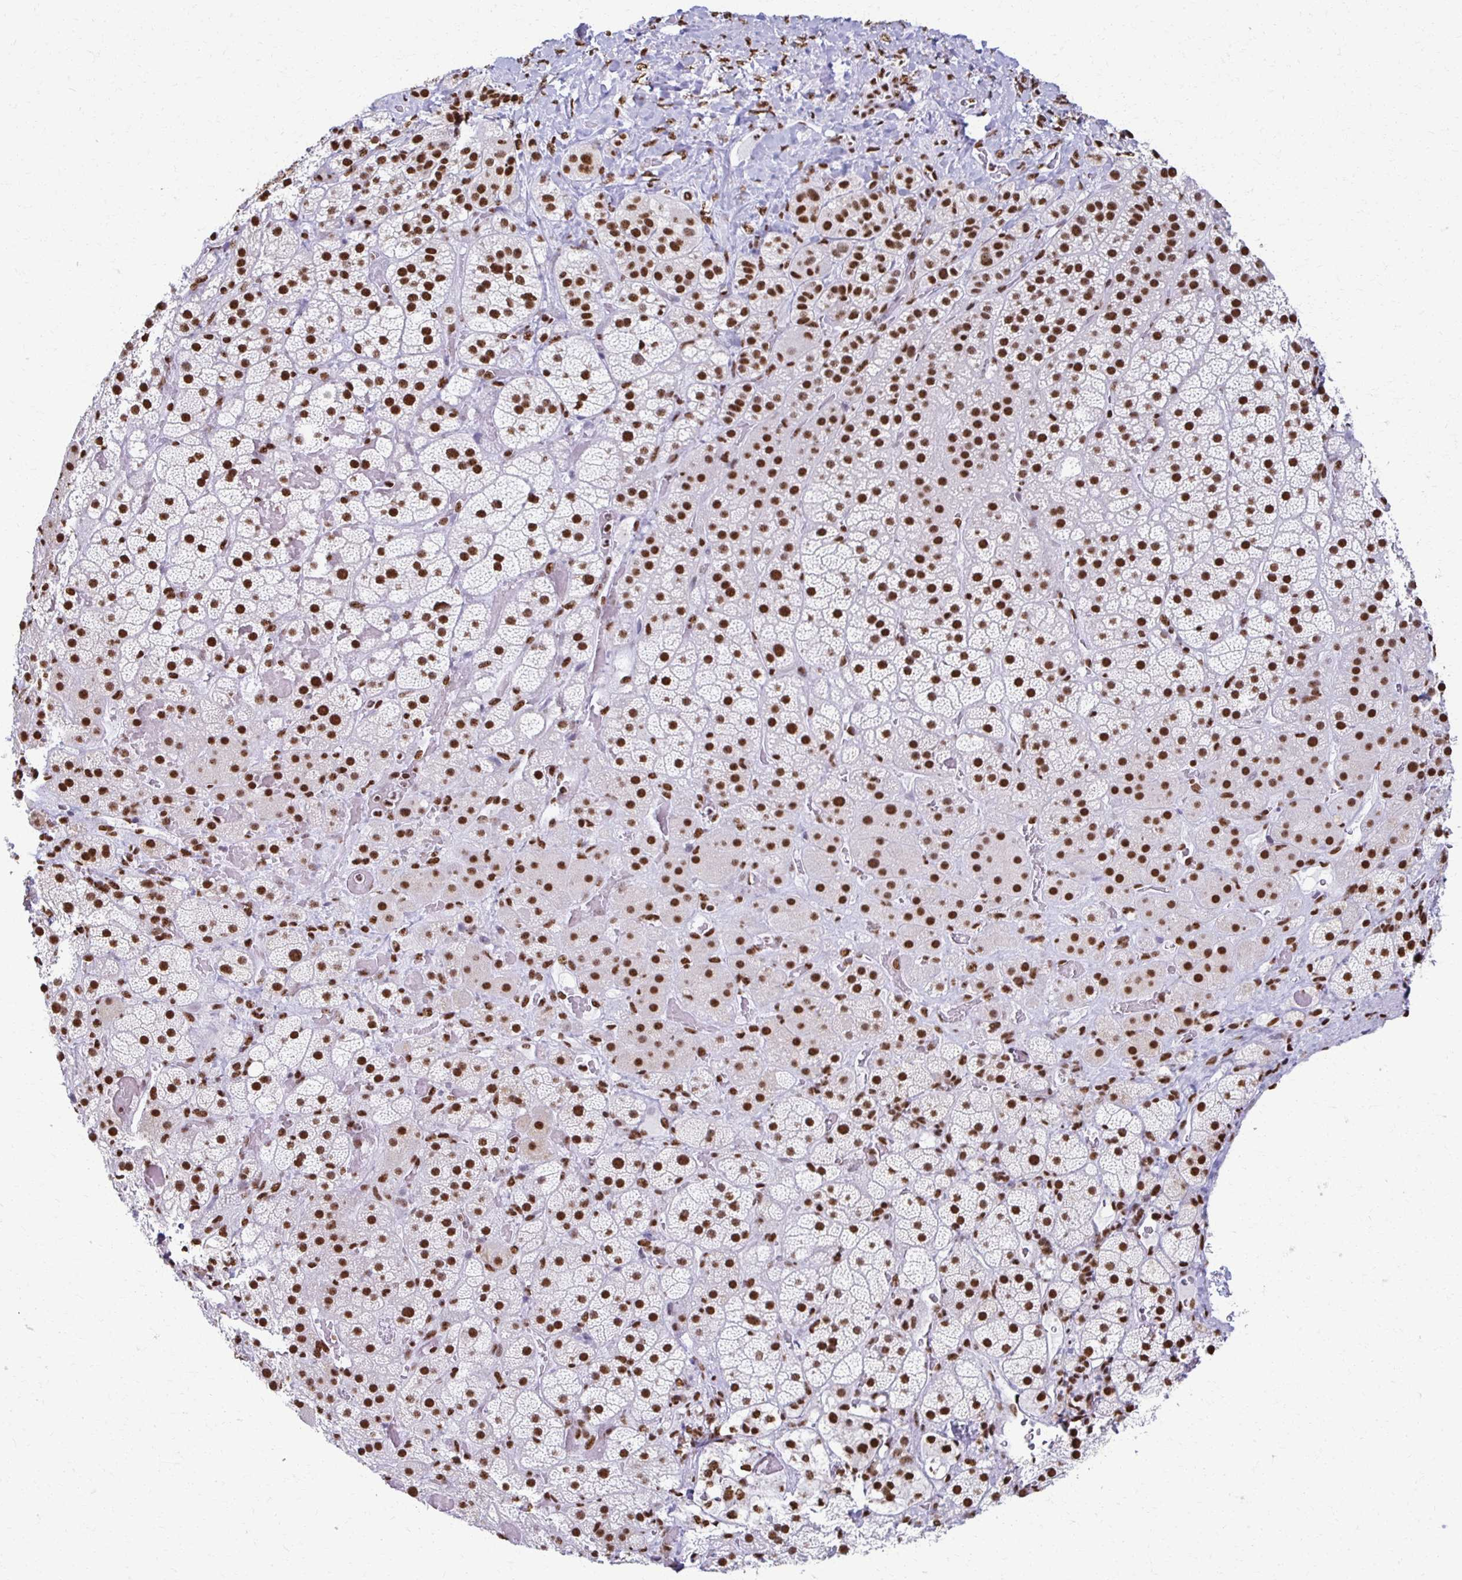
{"staining": {"intensity": "strong", "quantity": ">75%", "location": "nuclear"}, "tissue": "adrenal gland", "cell_type": "Glandular cells", "image_type": "normal", "snomed": [{"axis": "morphology", "description": "Normal tissue, NOS"}, {"axis": "topography", "description": "Adrenal gland"}], "caption": "The immunohistochemical stain shows strong nuclear positivity in glandular cells of unremarkable adrenal gland. Using DAB (3,3'-diaminobenzidine) (brown) and hematoxylin (blue) stains, captured at high magnification using brightfield microscopy.", "gene": "NONO", "patient": {"sex": "male", "age": 57}}